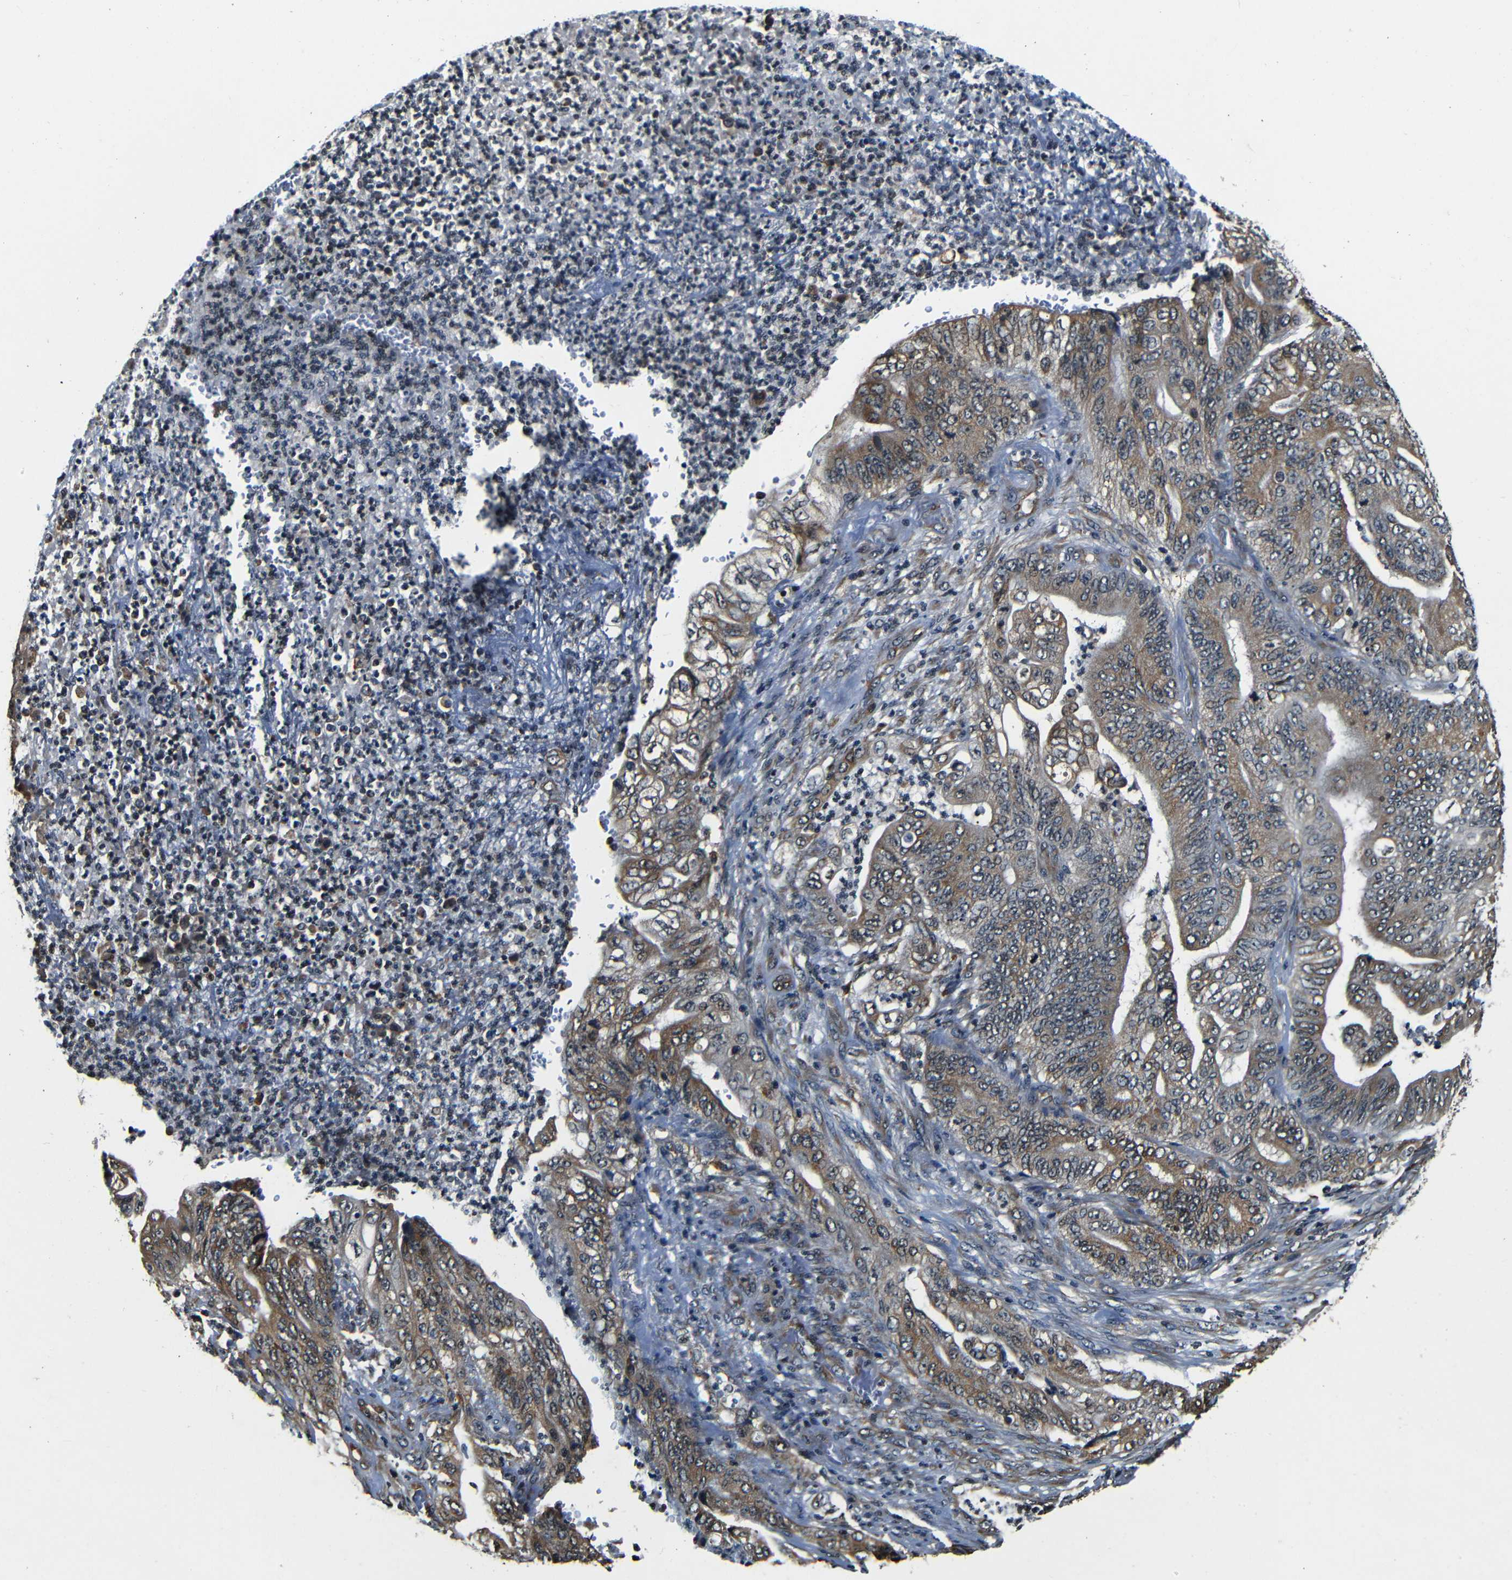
{"staining": {"intensity": "moderate", "quantity": ">75%", "location": "cytoplasmic/membranous"}, "tissue": "stomach cancer", "cell_type": "Tumor cells", "image_type": "cancer", "snomed": [{"axis": "morphology", "description": "Adenocarcinoma, NOS"}, {"axis": "topography", "description": "Stomach"}], "caption": "Protein analysis of adenocarcinoma (stomach) tissue exhibits moderate cytoplasmic/membranous expression in about >75% of tumor cells. (DAB IHC, brown staining for protein, blue staining for nuclei).", "gene": "NCBP3", "patient": {"sex": "female", "age": 73}}